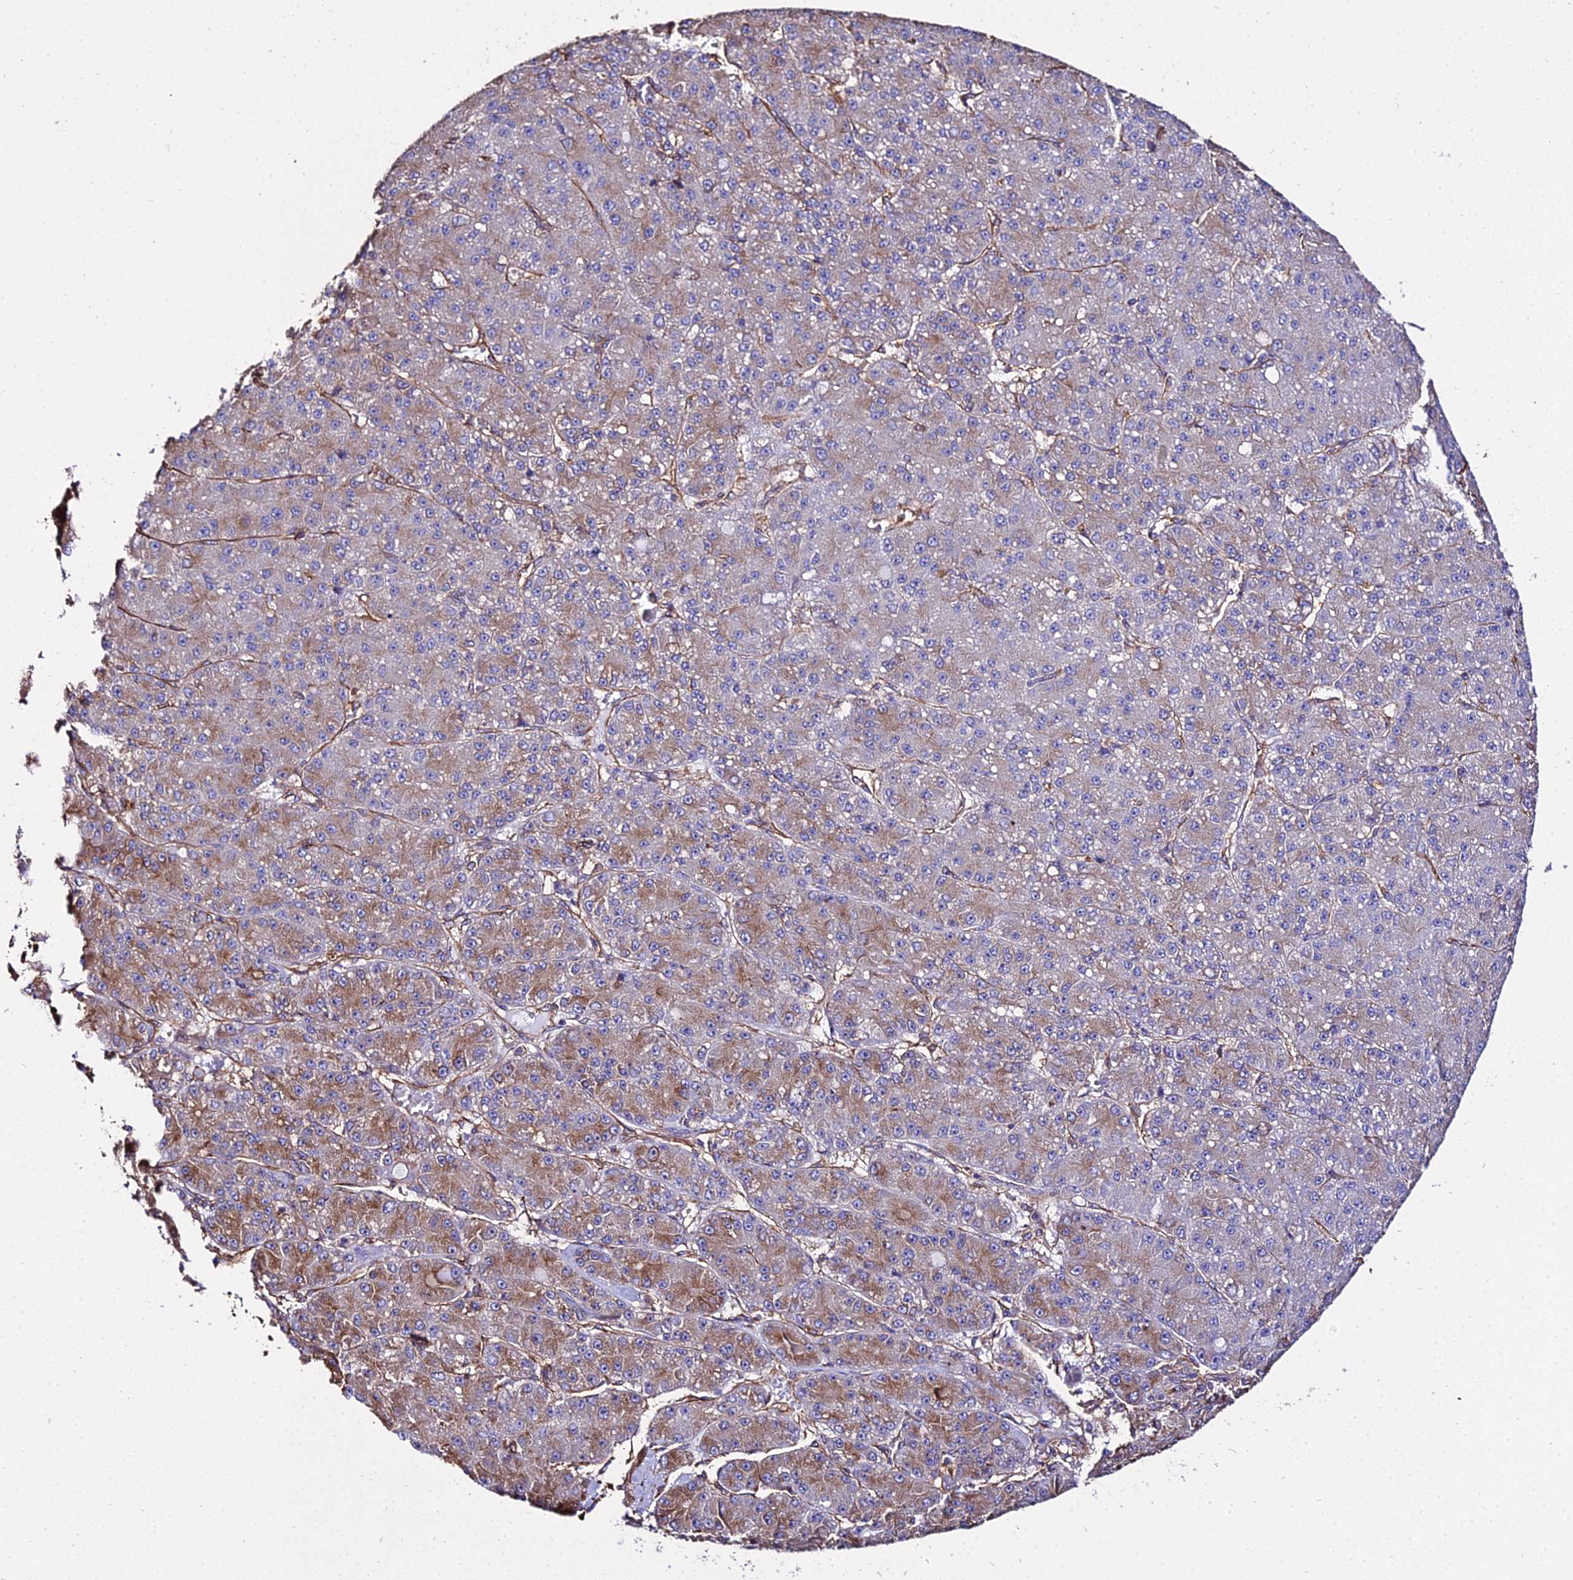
{"staining": {"intensity": "moderate", "quantity": "25%-75%", "location": "cytoplasmic/membranous"}, "tissue": "liver cancer", "cell_type": "Tumor cells", "image_type": "cancer", "snomed": [{"axis": "morphology", "description": "Carcinoma, Hepatocellular, NOS"}, {"axis": "topography", "description": "Liver"}], "caption": "Immunohistochemistry (IHC) image of neoplastic tissue: hepatocellular carcinoma (liver) stained using immunohistochemistry demonstrates medium levels of moderate protein expression localized specifically in the cytoplasmic/membranous of tumor cells, appearing as a cytoplasmic/membranous brown color.", "gene": "TUBA3D", "patient": {"sex": "male", "age": 67}}